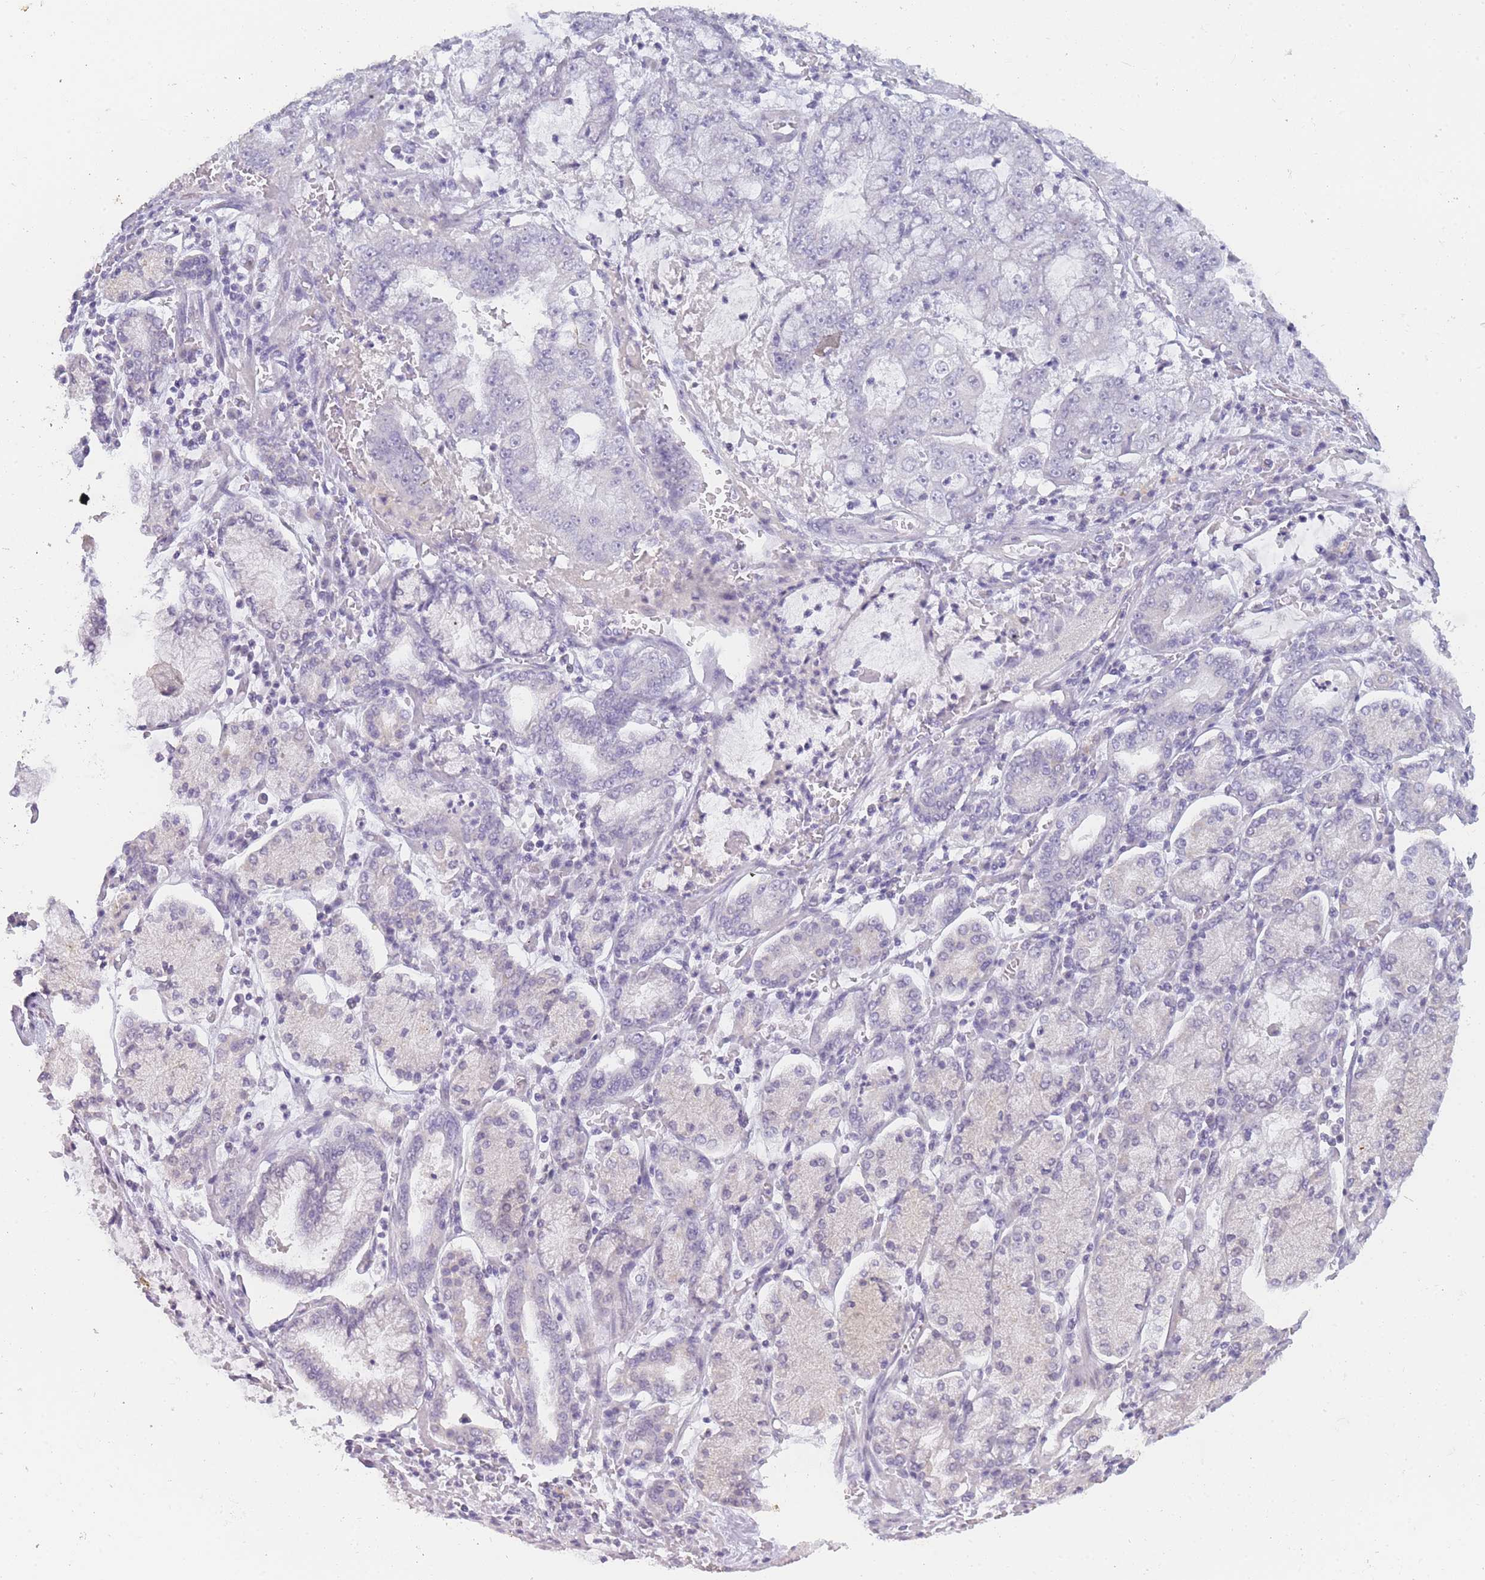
{"staining": {"intensity": "negative", "quantity": "none", "location": "none"}, "tissue": "stomach cancer", "cell_type": "Tumor cells", "image_type": "cancer", "snomed": [{"axis": "morphology", "description": "Adenocarcinoma, NOS"}, {"axis": "topography", "description": "Stomach"}], "caption": "High magnification brightfield microscopy of adenocarcinoma (stomach) stained with DAB (brown) and counterstained with hematoxylin (blue): tumor cells show no significant staining.", "gene": "INS", "patient": {"sex": "male", "age": 76}}